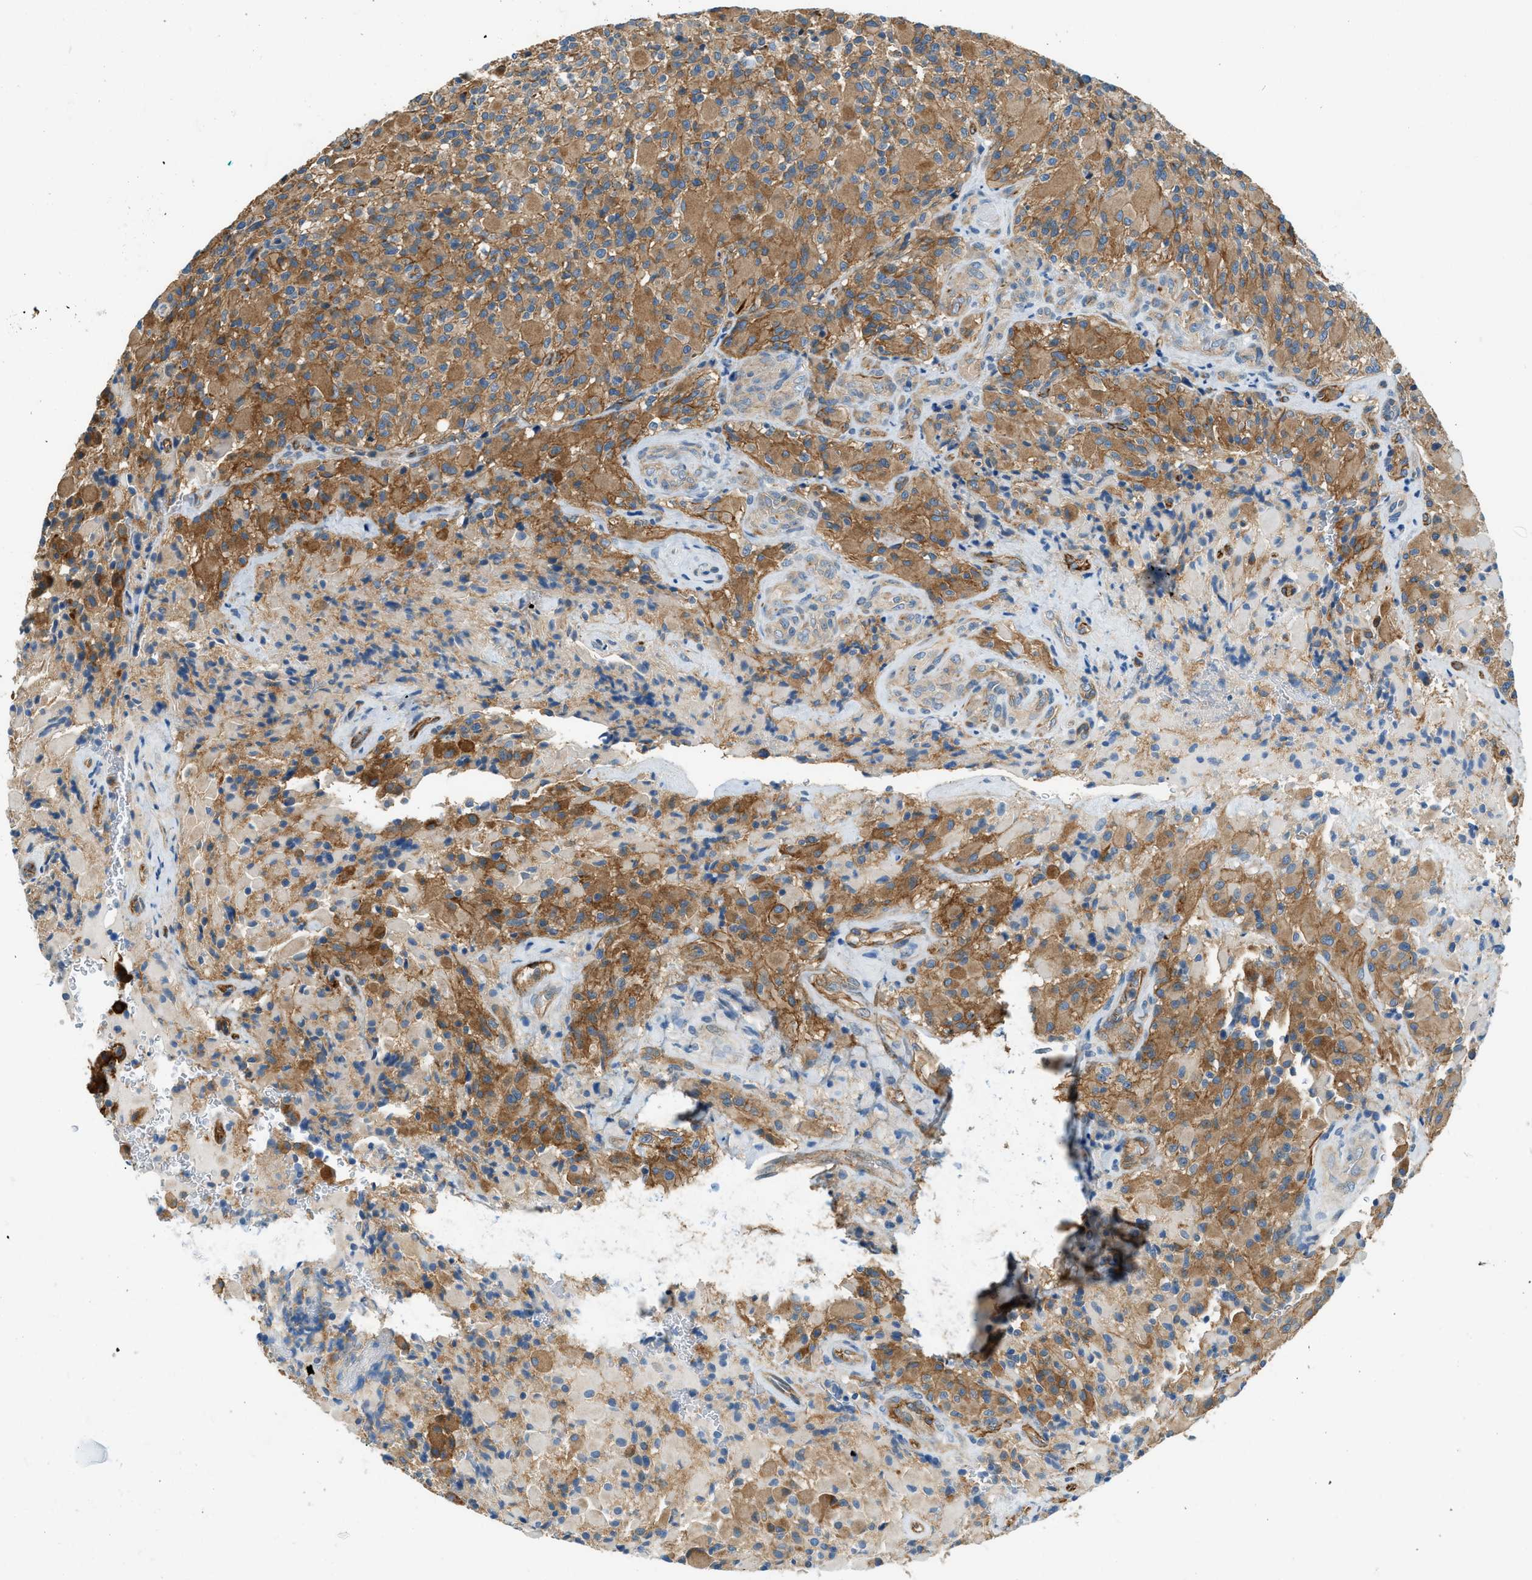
{"staining": {"intensity": "moderate", "quantity": ">75%", "location": "cytoplasmic/membranous"}, "tissue": "glioma", "cell_type": "Tumor cells", "image_type": "cancer", "snomed": [{"axis": "morphology", "description": "Glioma, malignant, High grade"}, {"axis": "topography", "description": "Brain"}], "caption": "Immunohistochemical staining of human high-grade glioma (malignant) shows moderate cytoplasmic/membranous protein expression in about >75% of tumor cells.", "gene": "ZNF367", "patient": {"sex": "male", "age": 71}}